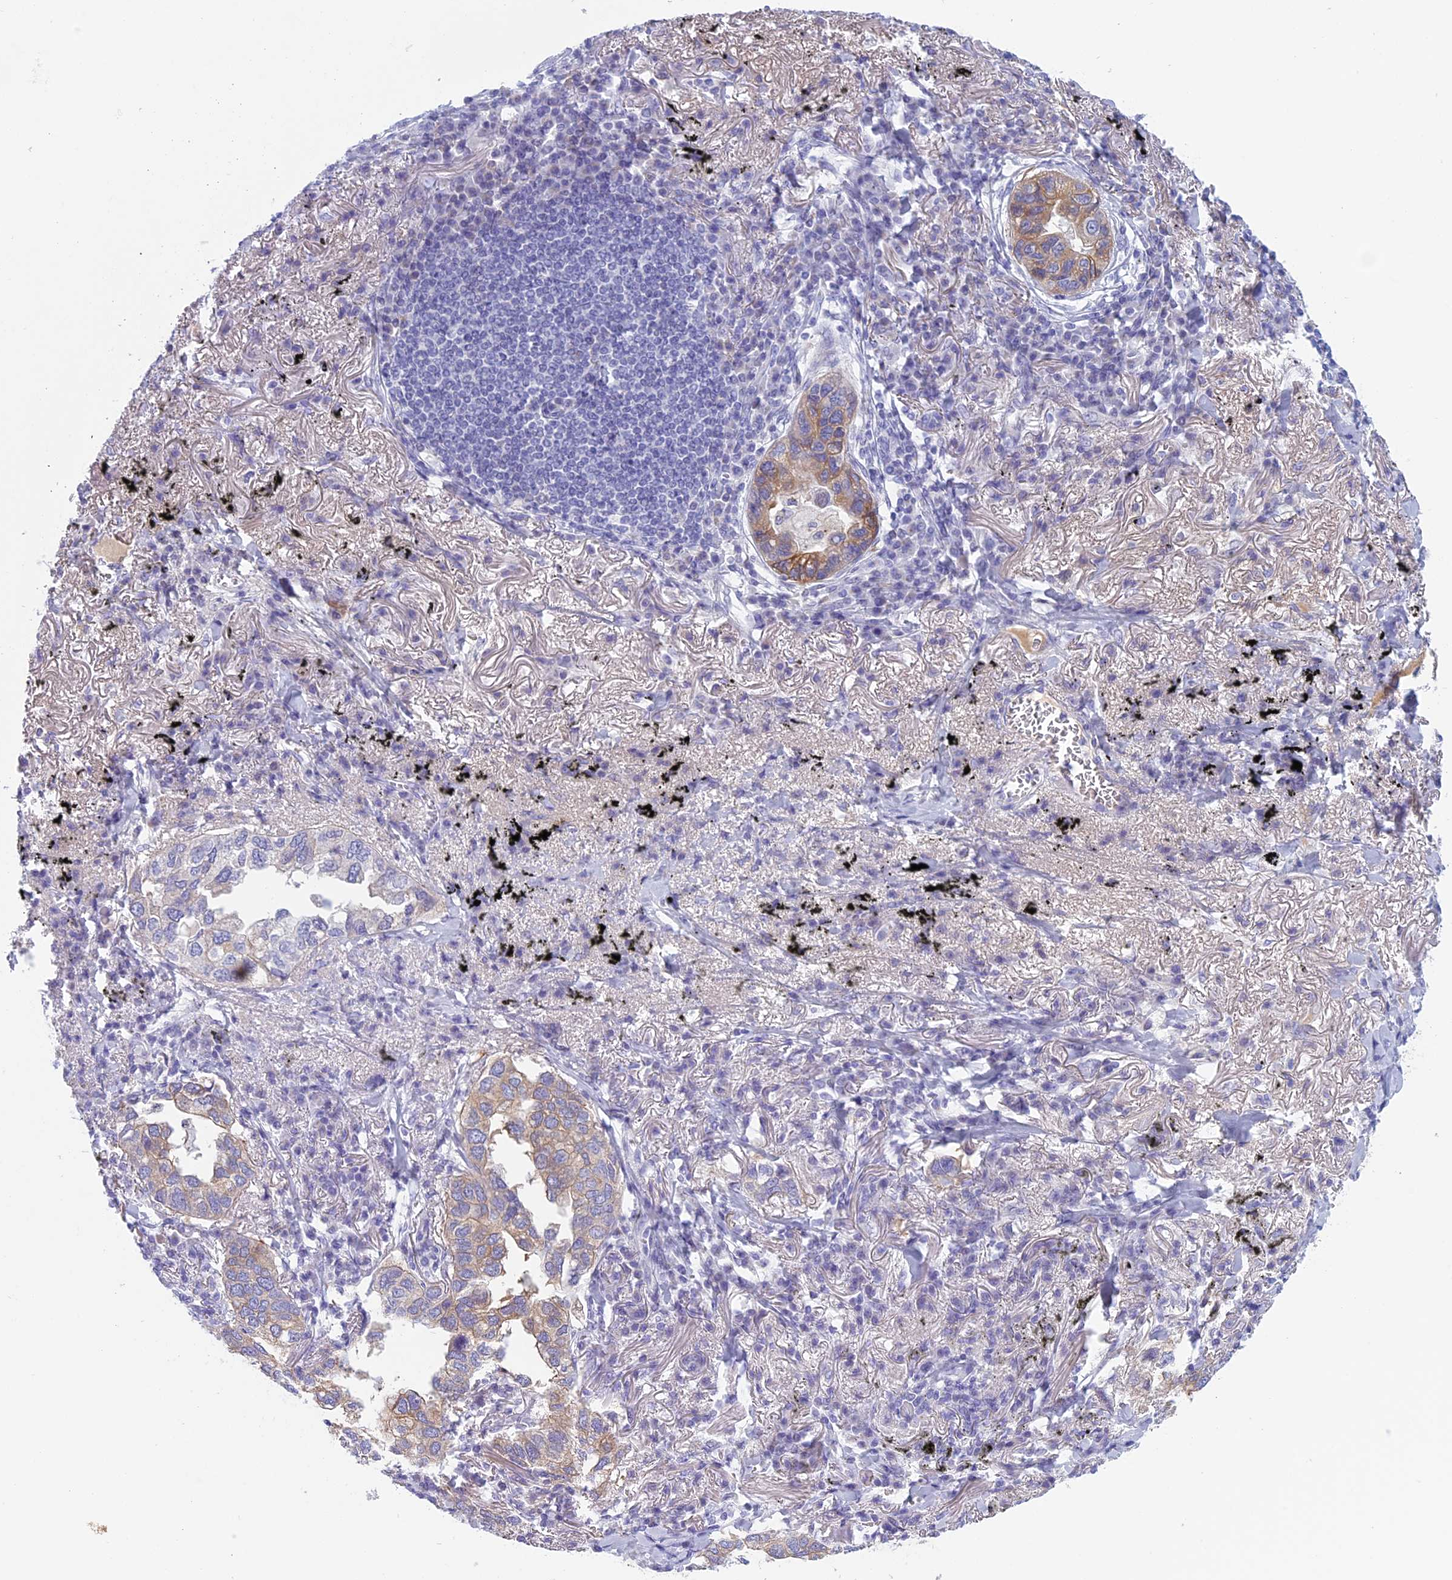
{"staining": {"intensity": "moderate", "quantity": "<25%", "location": "cytoplasmic/membranous"}, "tissue": "lung cancer", "cell_type": "Tumor cells", "image_type": "cancer", "snomed": [{"axis": "morphology", "description": "Adenocarcinoma, NOS"}, {"axis": "topography", "description": "Lung"}], "caption": "Lung cancer (adenocarcinoma) stained for a protein (brown) exhibits moderate cytoplasmic/membranous positive staining in approximately <25% of tumor cells.", "gene": "ANGPTL2", "patient": {"sex": "male", "age": 65}}